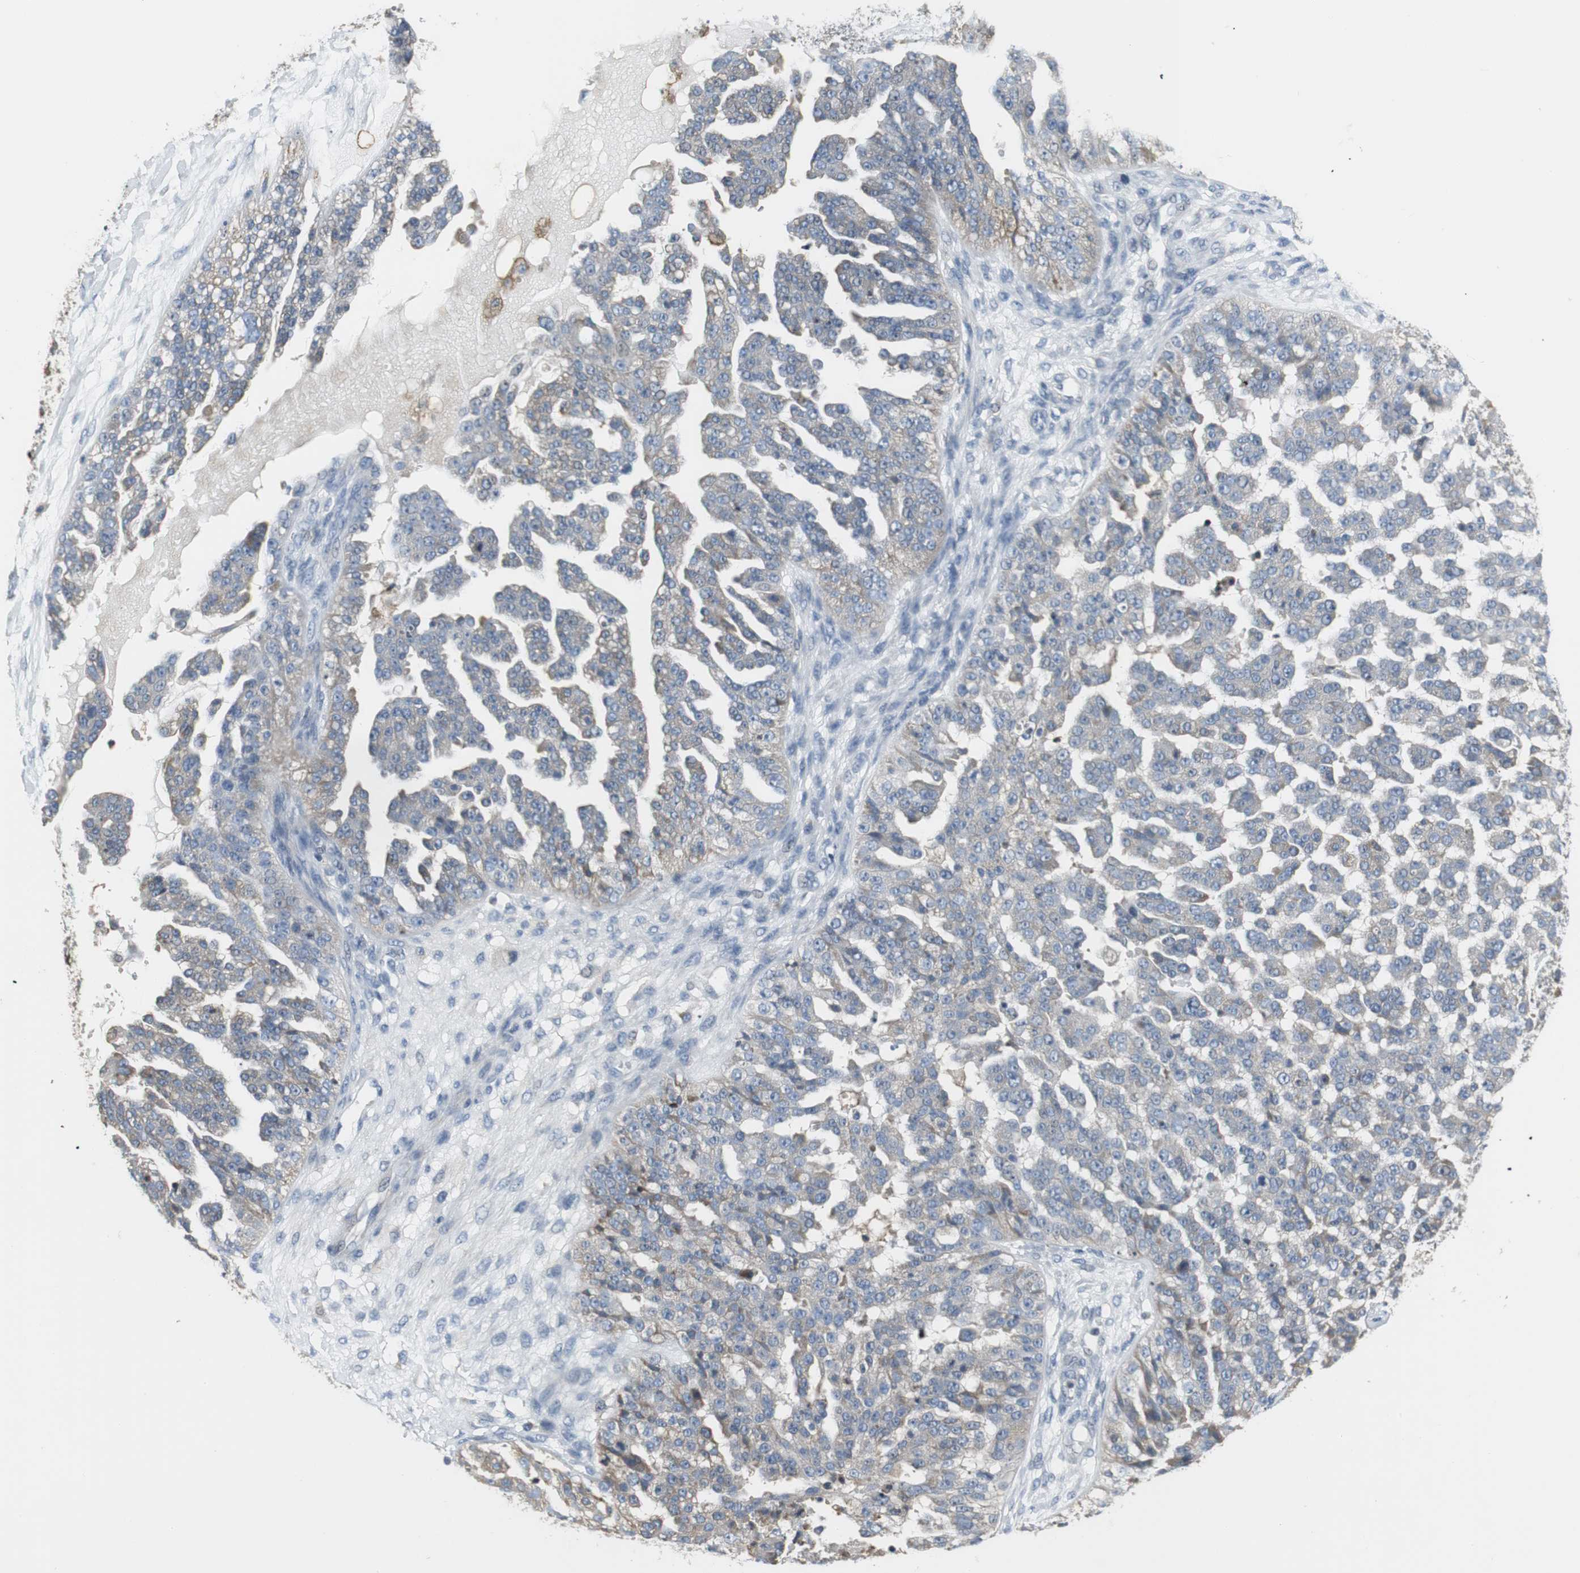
{"staining": {"intensity": "weak", "quantity": ">75%", "location": "cytoplasmic/membranous"}, "tissue": "ovarian cancer", "cell_type": "Tumor cells", "image_type": "cancer", "snomed": [{"axis": "morphology", "description": "Carcinoma, NOS"}, {"axis": "topography", "description": "Soft tissue"}, {"axis": "topography", "description": "Ovary"}], "caption": "The photomicrograph exhibits a brown stain indicating the presence of a protein in the cytoplasmic/membranous of tumor cells in ovarian cancer (carcinoma).", "gene": "SLC2A5", "patient": {"sex": "female", "age": 54}}